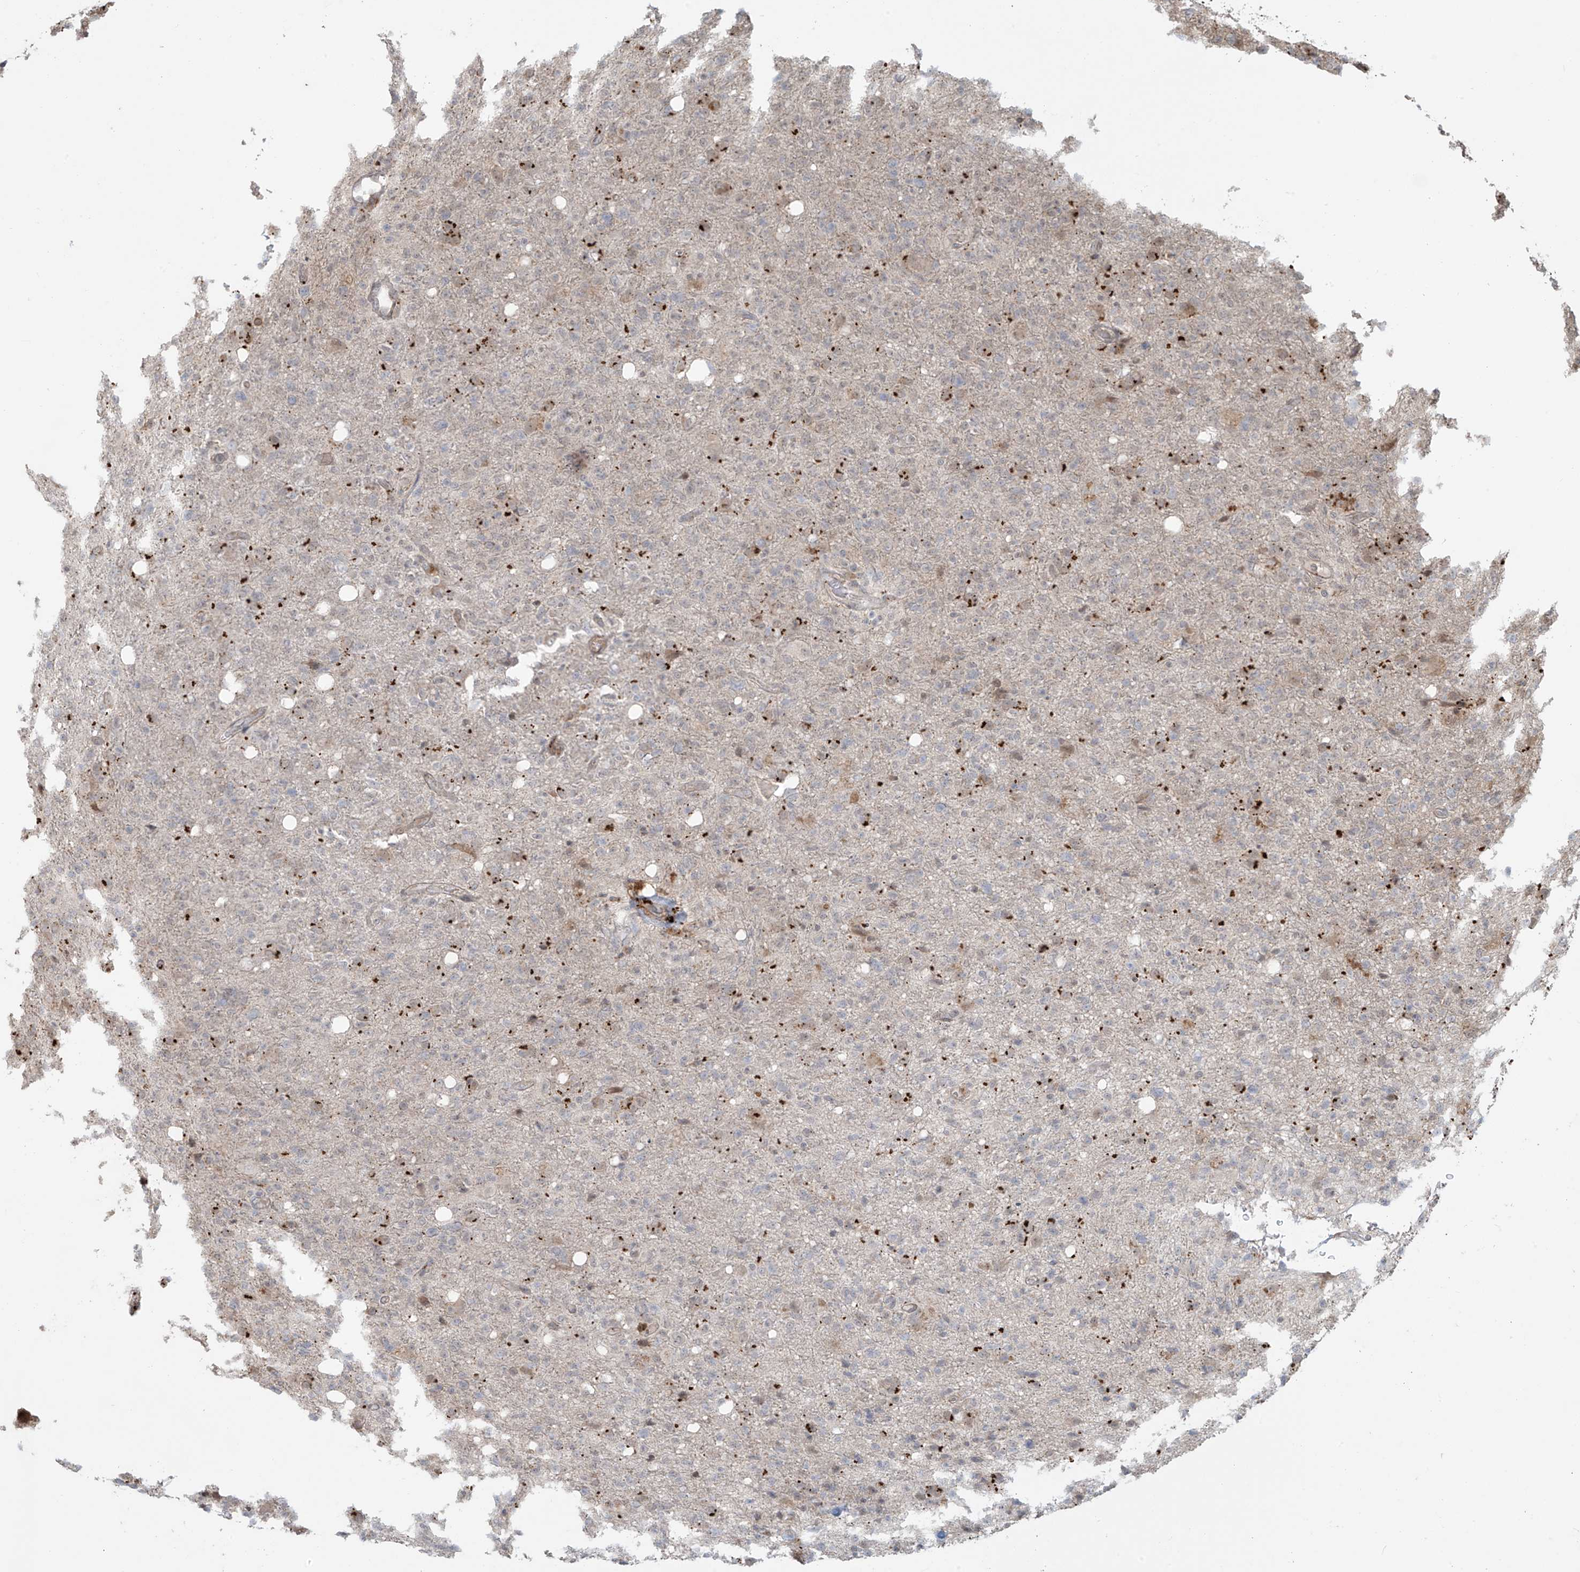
{"staining": {"intensity": "negative", "quantity": "none", "location": "none"}, "tissue": "glioma", "cell_type": "Tumor cells", "image_type": "cancer", "snomed": [{"axis": "morphology", "description": "Glioma, malignant, High grade"}, {"axis": "topography", "description": "Brain"}], "caption": "The histopathology image exhibits no staining of tumor cells in high-grade glioma (malignant).", "gene": "PLEKHM3", "patient": {"sex": "female", "age": 57}}